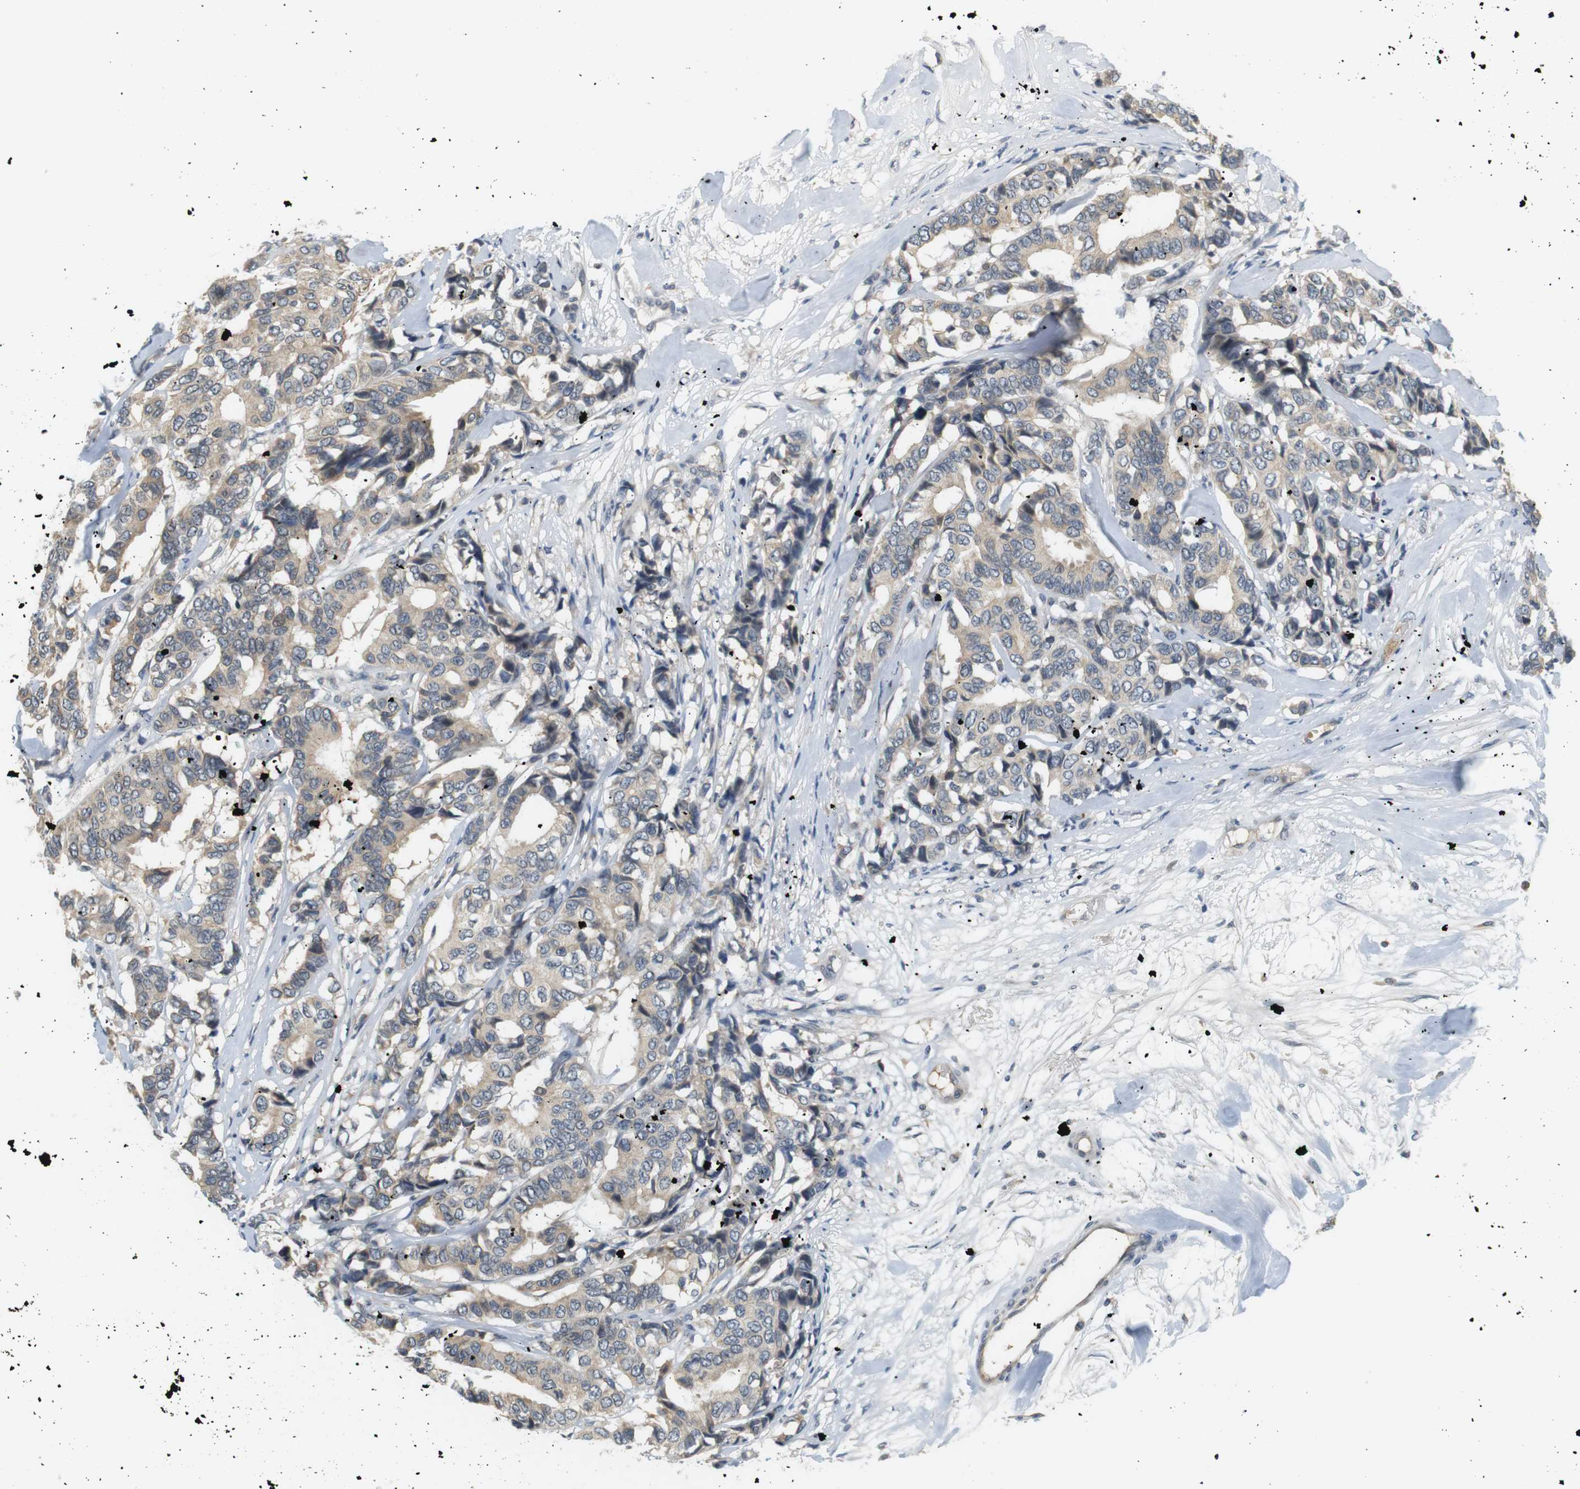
{"staining": {"intensity": "weak", "quantity": "<25%", "location": "cytoplasmic/membranous"}, "tissue": "breast cancer", "cell_type": "Tumor cells", "image_type": "cancer", "snomed": [{"axis": "morphology", "description": "Duct carcinoma"}, {"axis": "topography", "description": "Breast"}], "caption": "Immunohistochemistry of invasive ductal carcinoma (breast) reveals no positivity in tumor cells.", "gene": "WNT7A", "patient": {"sex": "female", "age": 87}}